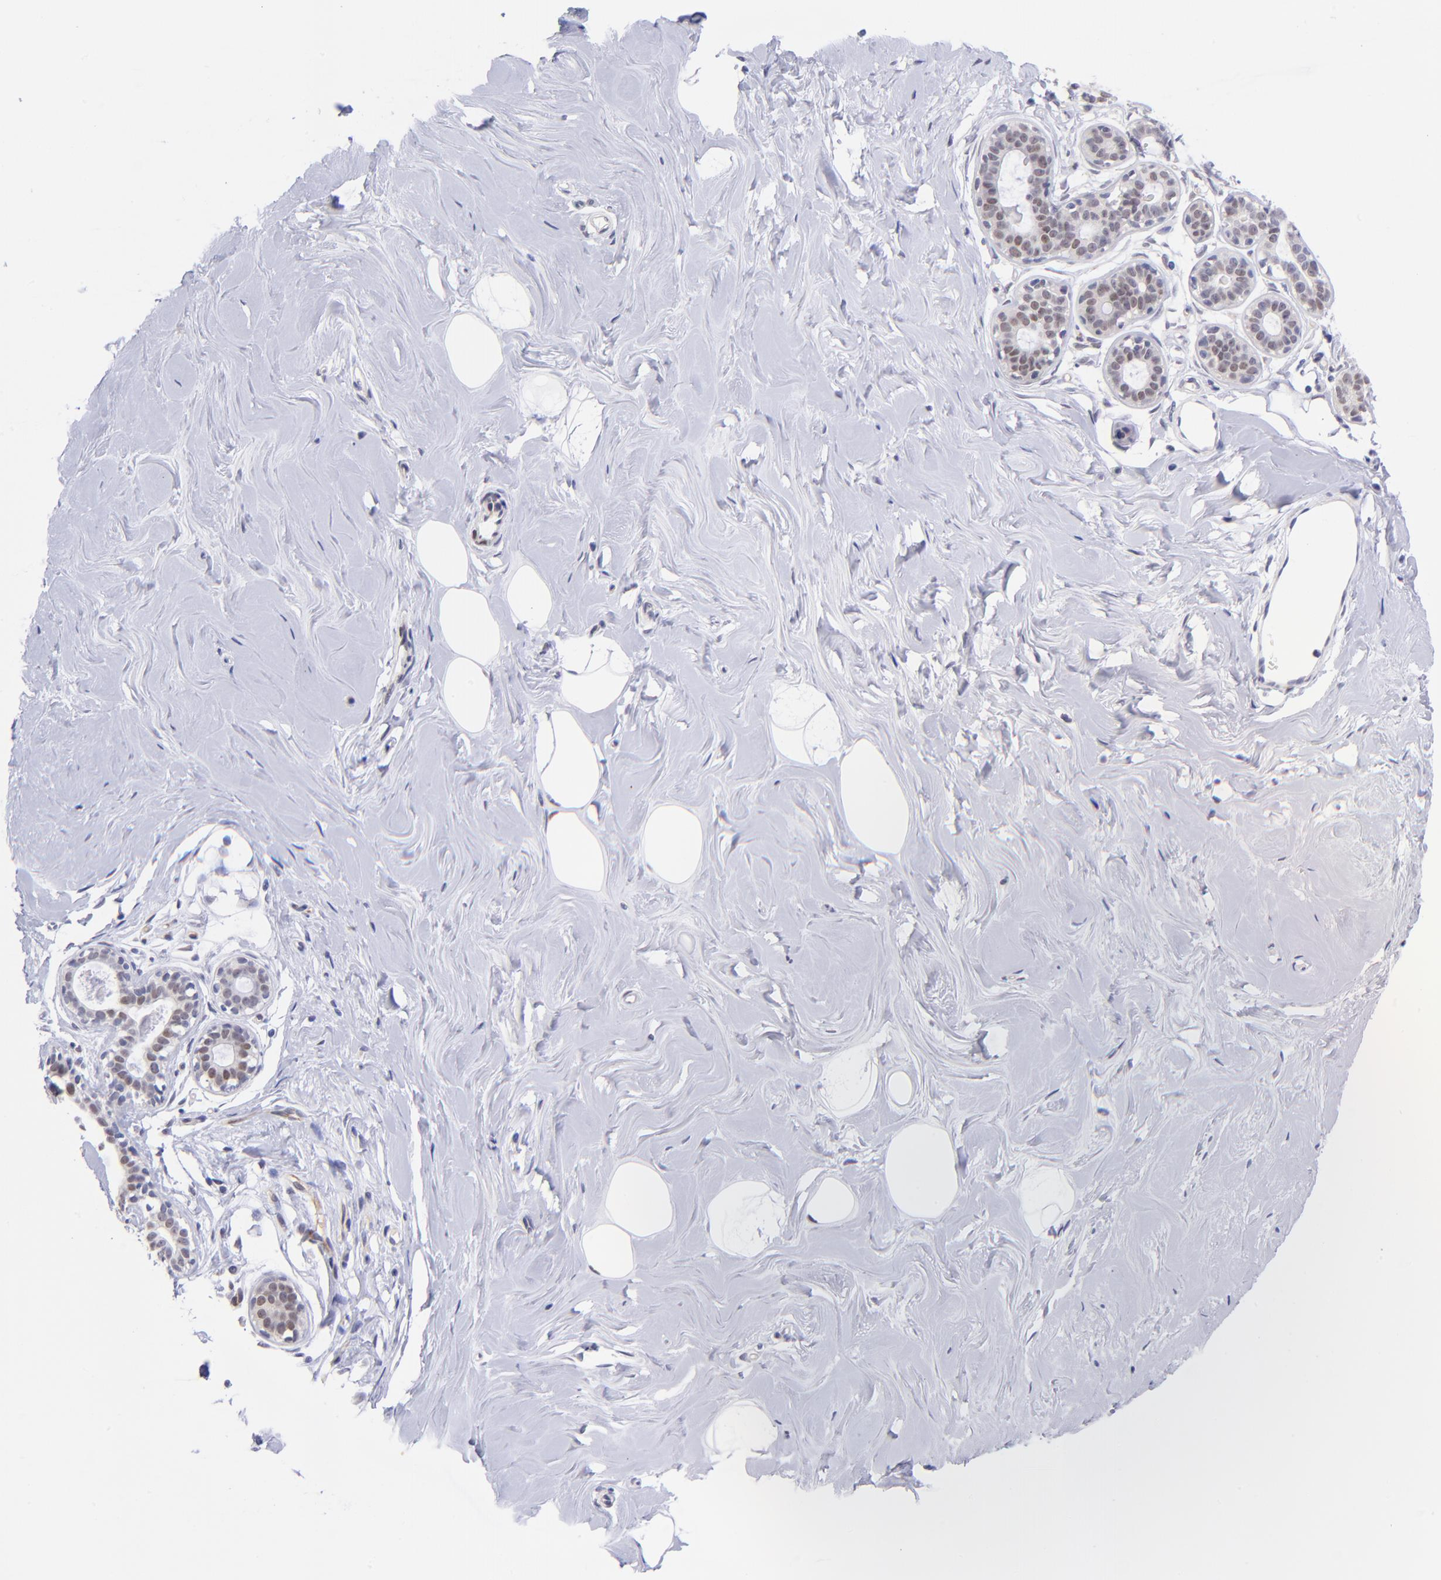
{"staining": {"intensity": "moderate", "quantity": ">75%", "location": "nuclear"}, "tissue": "breast", "cell_type": "Adipocytes", "image_type": "normal", "snomed": [{"axis": "morphology", "description": "Normal tissue, NOS"}, {"axis": "topography", "description": "Breast"}], "caption": "This is a micrograph of immunohistochemistry staining of unremarkable breast, which shows moderate expression in the nuclear of adipocytes.", "gene": "SOX6", "patient": {"sex": "female", "age": 23}}